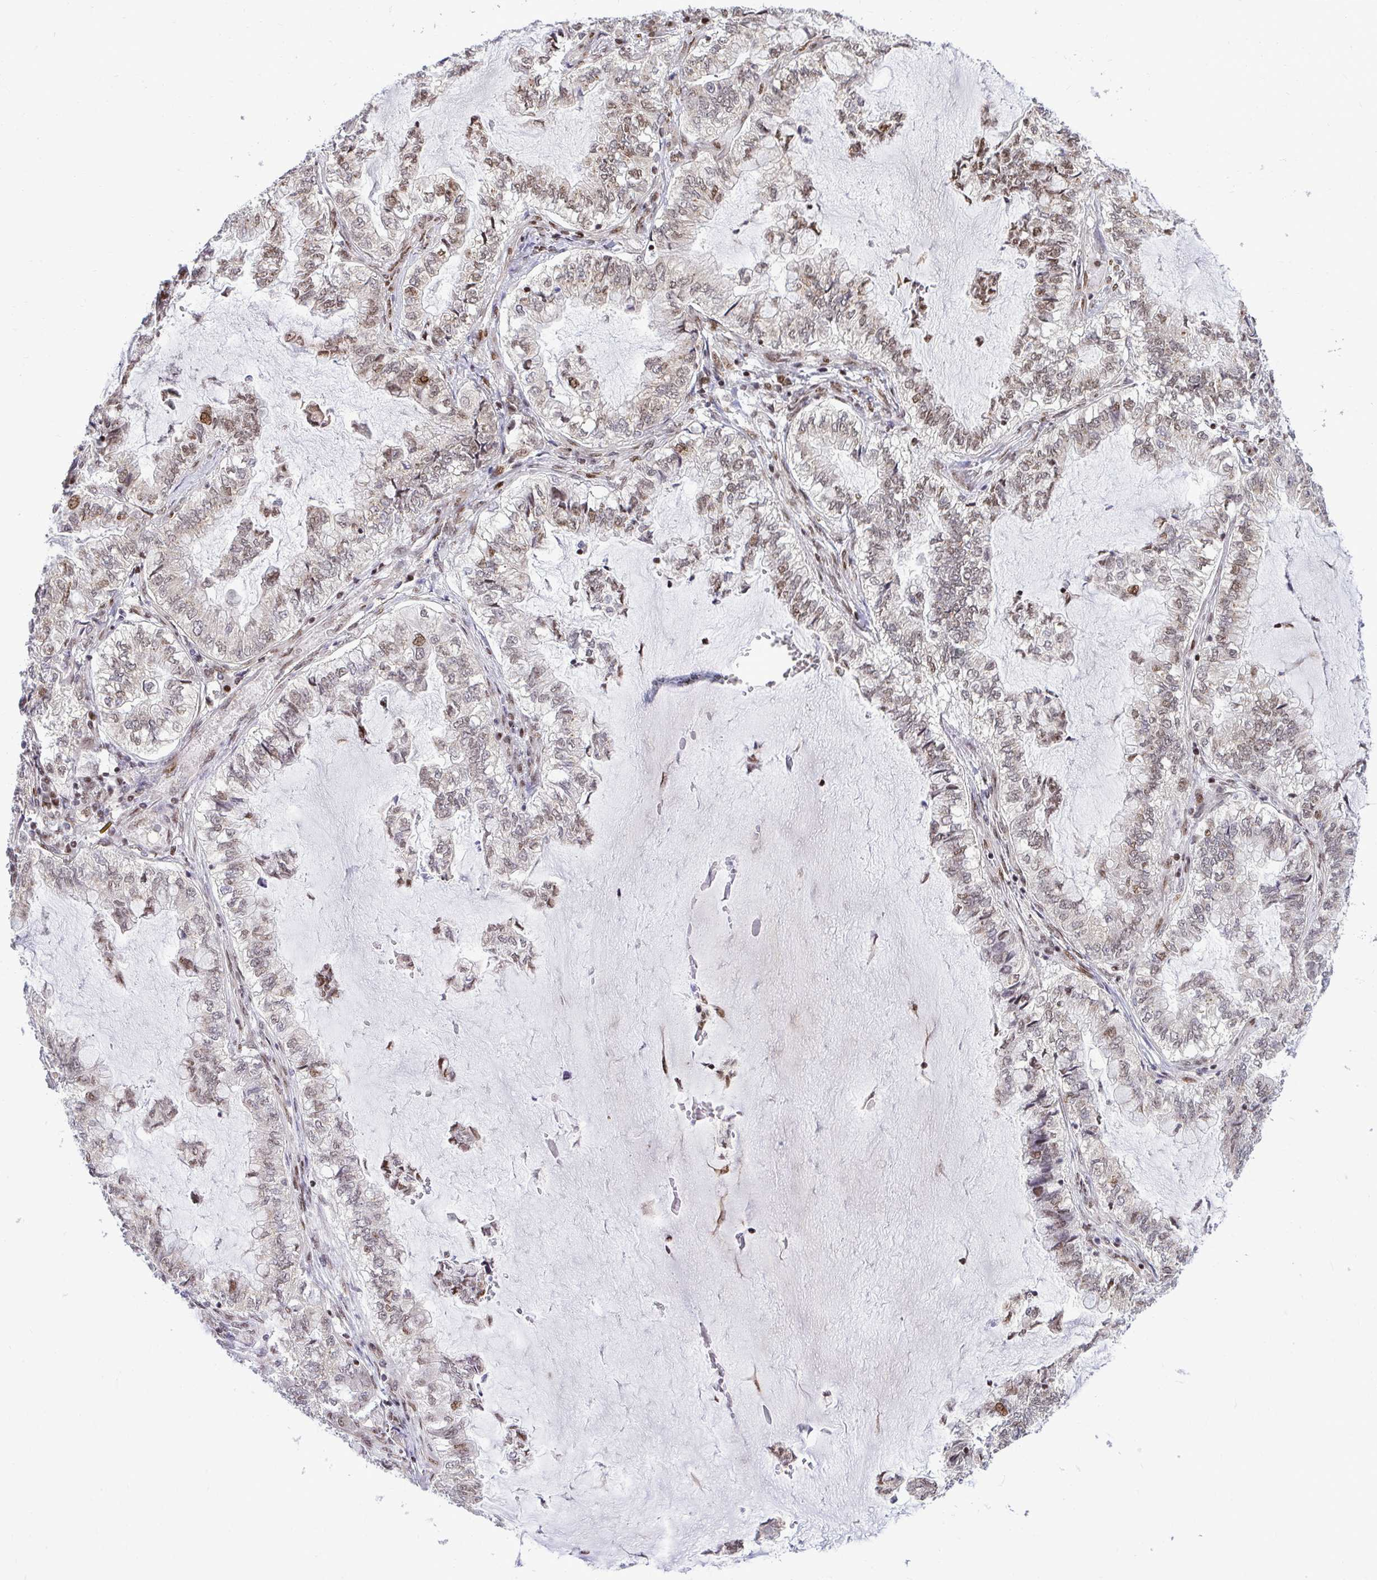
{"staining": {"intensity": "moderate", "quantity": "25%-75%", "location": "nuclear"}, "tissue": "lung cancer", "cell_type": "Tumor cells", "image_type": "cancer", "snomed": [{"axis": "morphology", "description": "Adenocarcinoma, NOS"}, {"axis": "topography", "description": "Lymph node"}, {"axis": "topography", "description": "Lung"}], "caption": "Protein expression analysis of human lung adenocarcinoma reveals moderate nuclear staining in approximately 25%-75% of tumor cells.", "gene": "PIGY", "patient": {"sex": "male", "age": 66}}